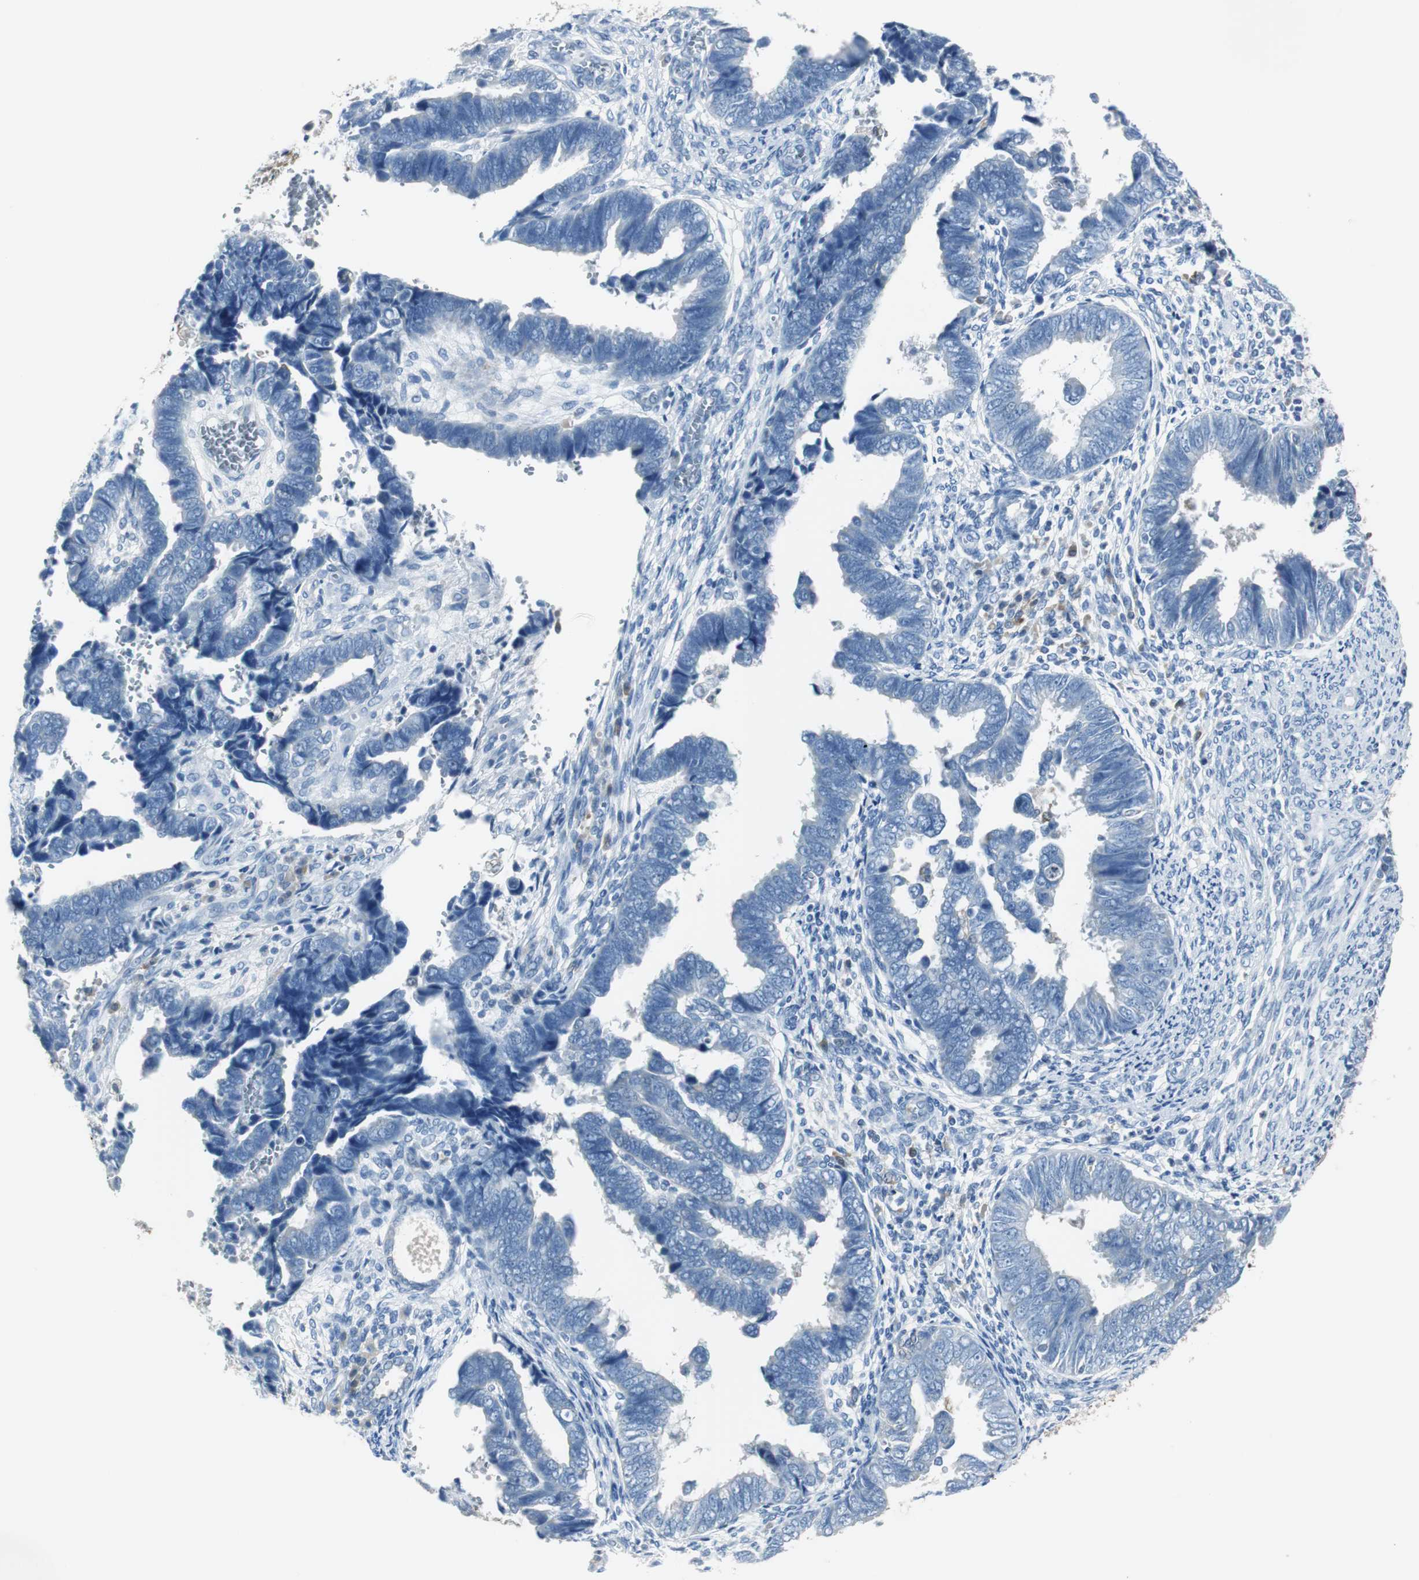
{"staining": {"intensity": "negative", "quantity": "none", "location": "none"}, "tissue": "endometrial cancer", "cell_type": "Tumor cells", "image_type": "cancer", "snomed": [{"axis": "morphology", "description": "Adenocarcinoma, NOS"}, {"axis": "topography", "description": "Endometrium"}], "caption": "Photomicrograph shows no protein staining in tumor cells of adenocarcinoma (endometrial) tissue.", "gene": "FBP1", "patient": {"sex": "female", "age": 75}}